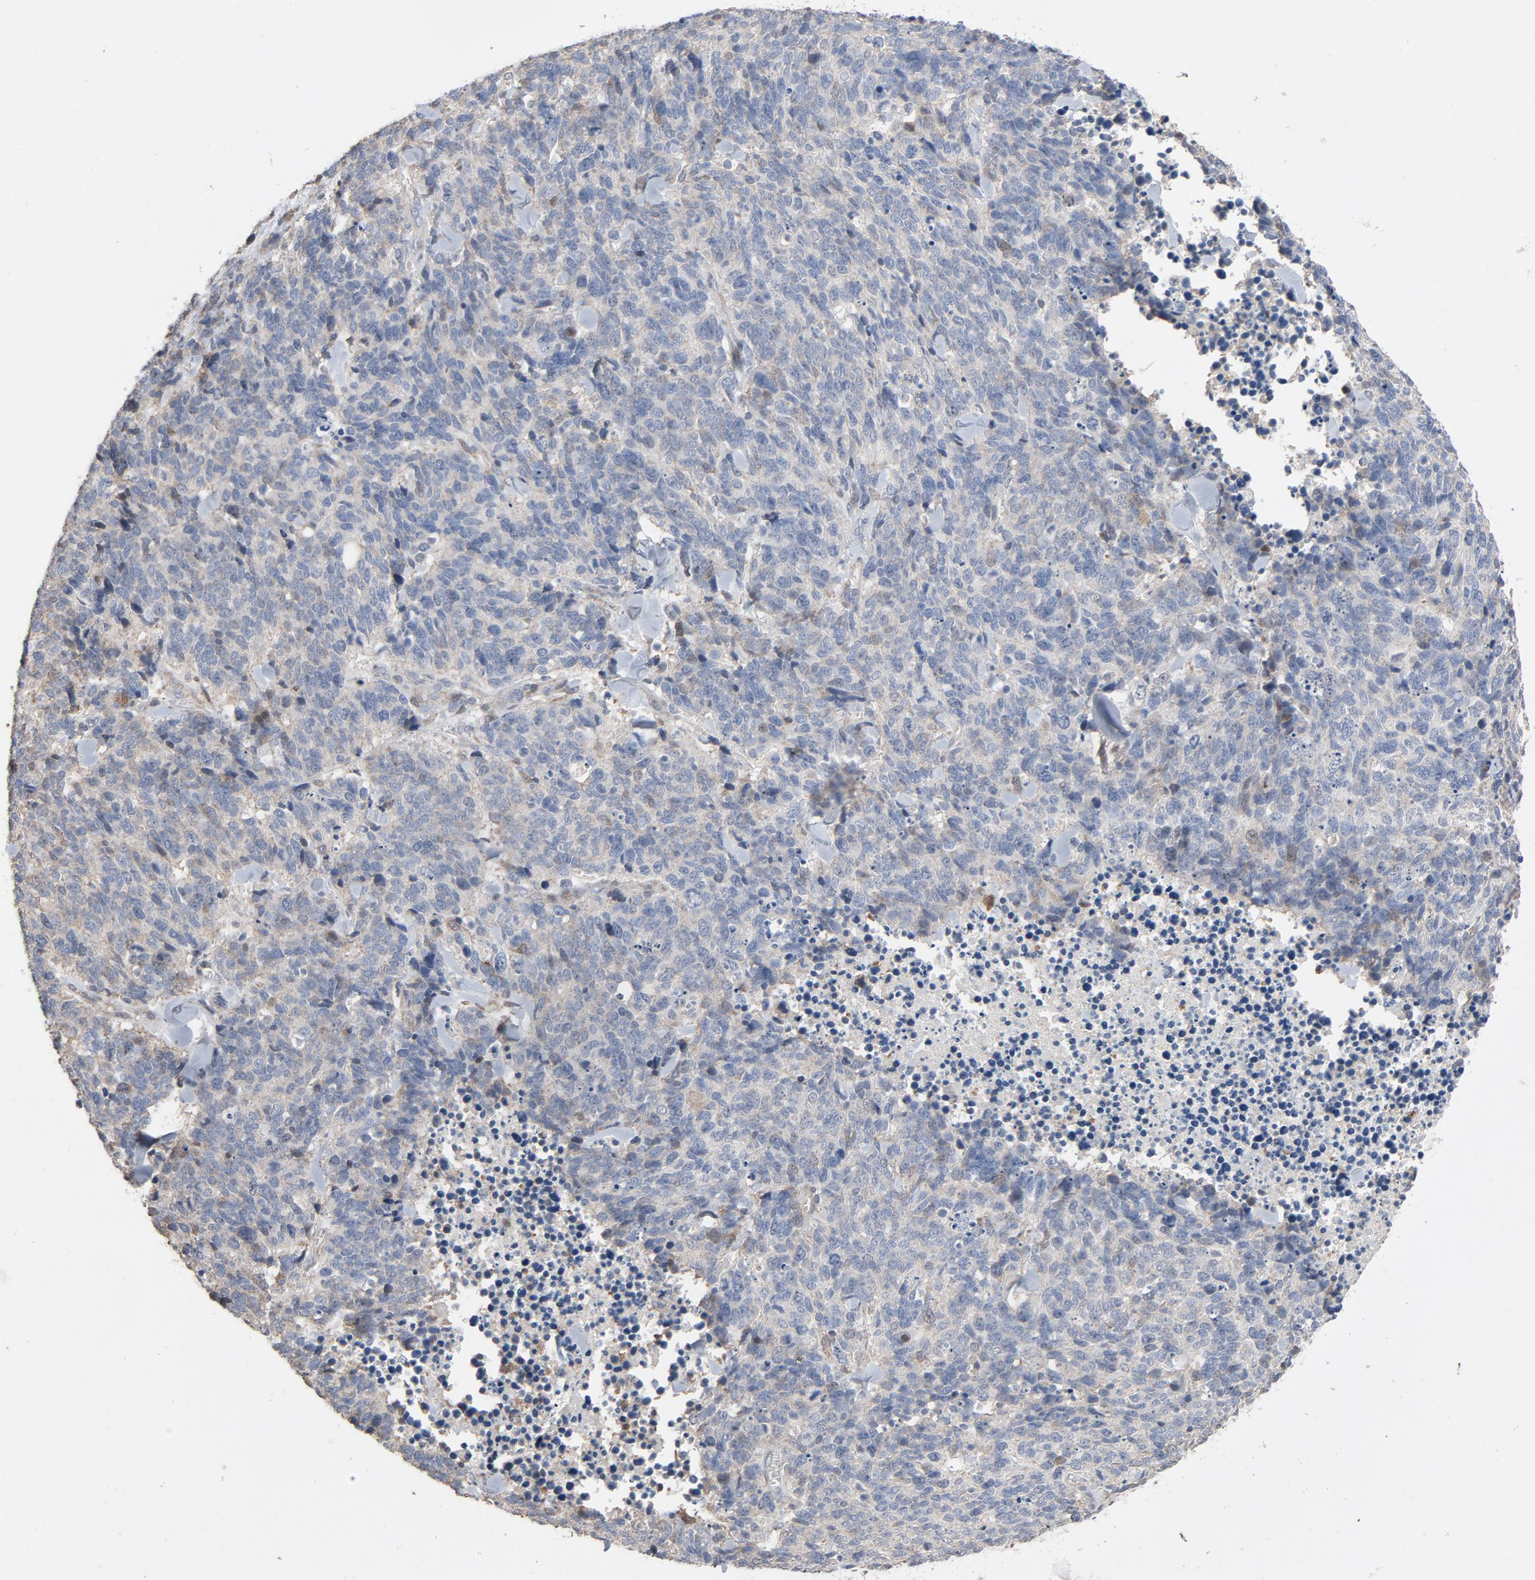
{"staining": {"intensity": "weak", "quantity": "<25%", "location": "cytoplasmic/membranous"}, "tissue": "lung cancer", "cell_type": "Tumor cells", "image_type": "cancer", "snomed": [{"axis": "morphology", "description": "Neoplasm, malignant, NOS"}, {"axis": "topography", "description": "Lung"}], "caption": "Immunohistochemistry of lung cancer (neoplasm (malignant)) displays no expression in tumor cells.", "gene": "CDK6", "patient": {"sex": "female", "age": 58}}